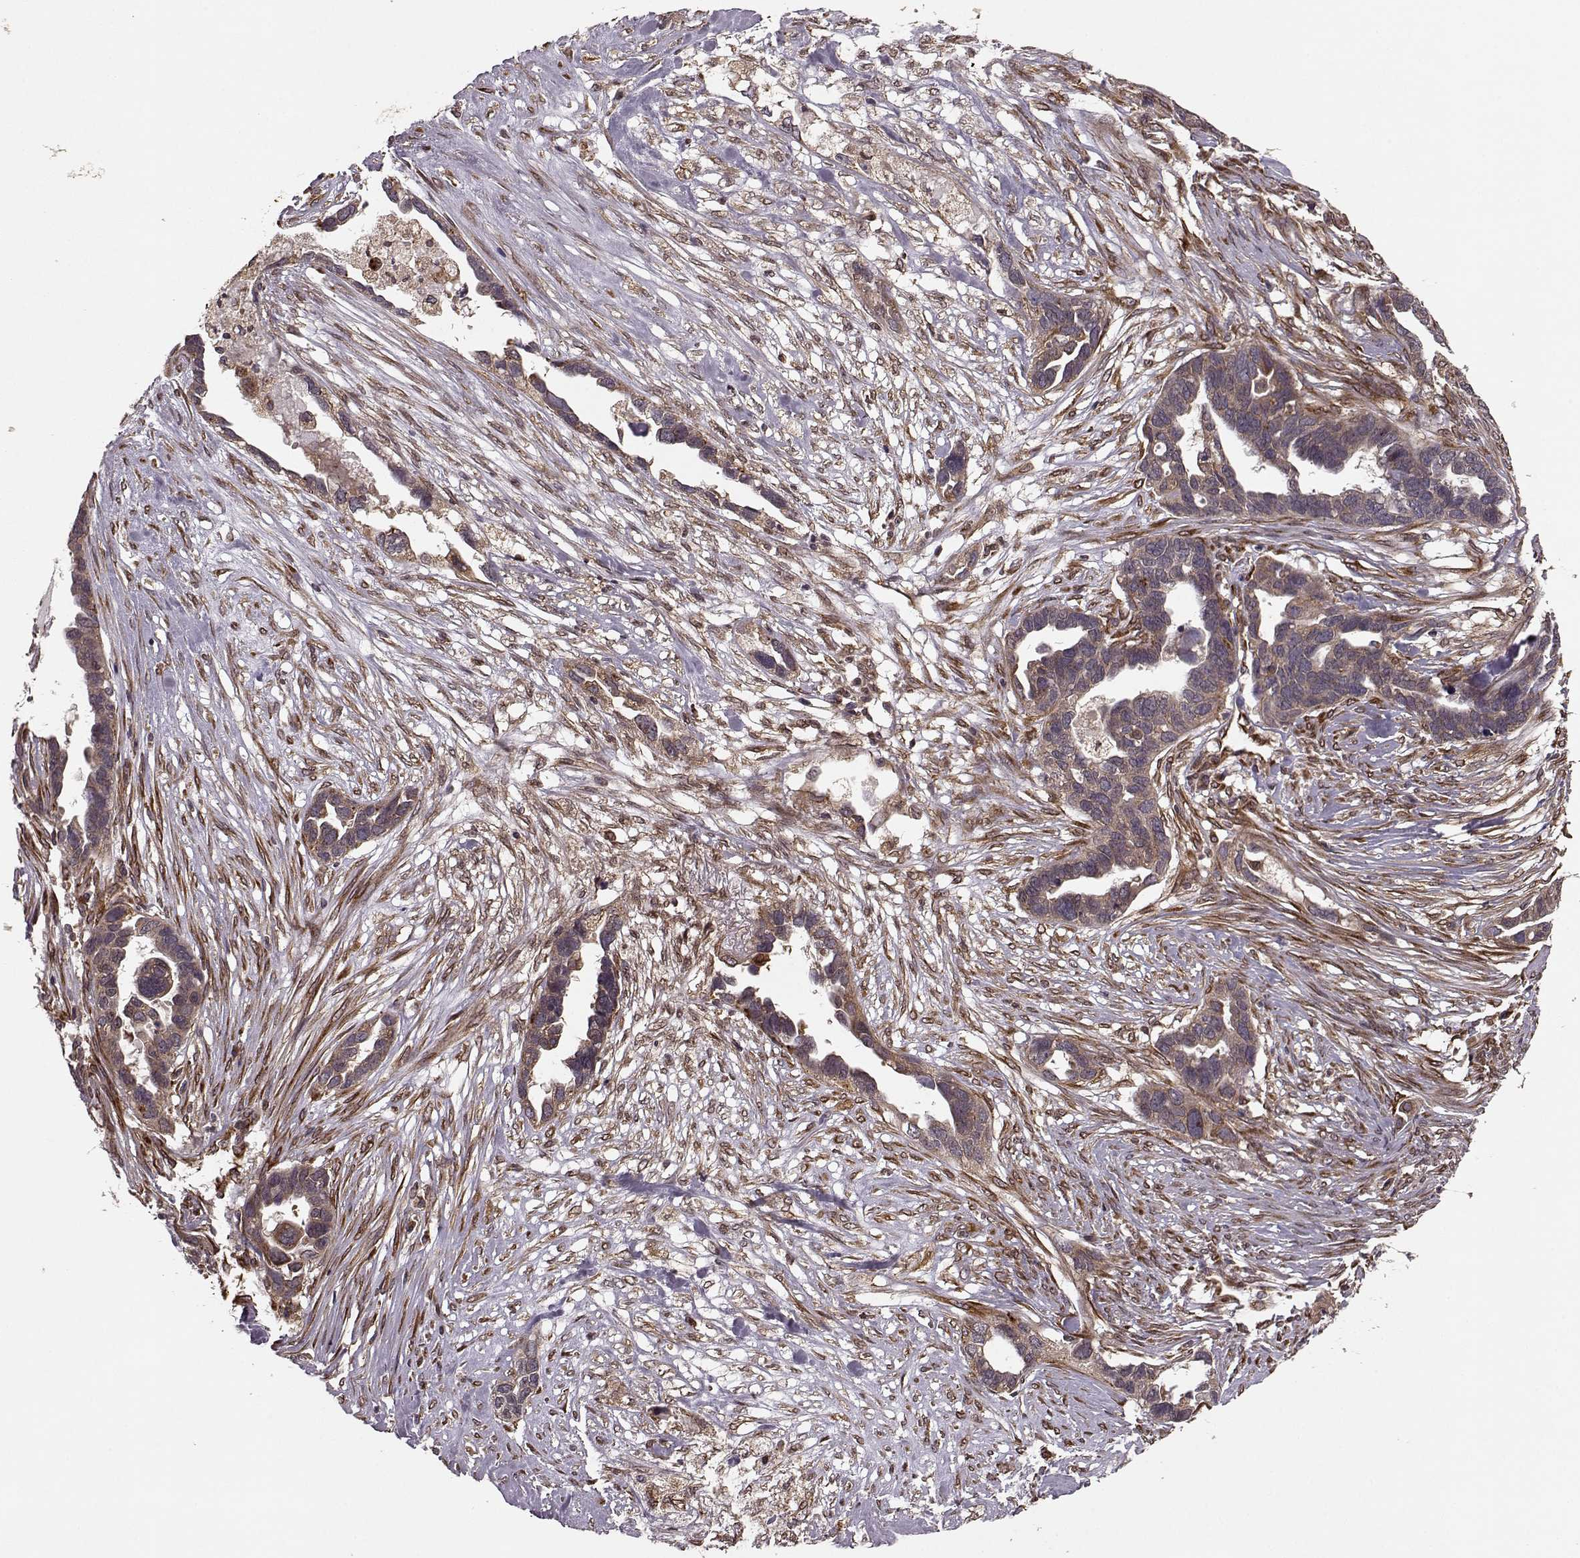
{"staining": {"intensity": "moderate", "quantity": ">75%", "location": "cytoplasmic/membranous"}, "tissue": "ovarian cancer", "cell_type": "Tumor cells", "image_type": "cancer", "snomed": [{"axis": "morphology", "description": "Cystadenocarcinoma, serous, NOS"}, {"axis": "topography", "description": "Ovary"}], "caption": "Brown immunohistochemical staining in ovarian cancer (serous cystadenocarcinoma) displays moderate cytoplasmic/membranous expression in about >75% of tumor cells. (Brightfield microscopy of DAB IHC at high magnification).", "gene": "YIPF5", "patient": {"sex": "female", "age": 54}}